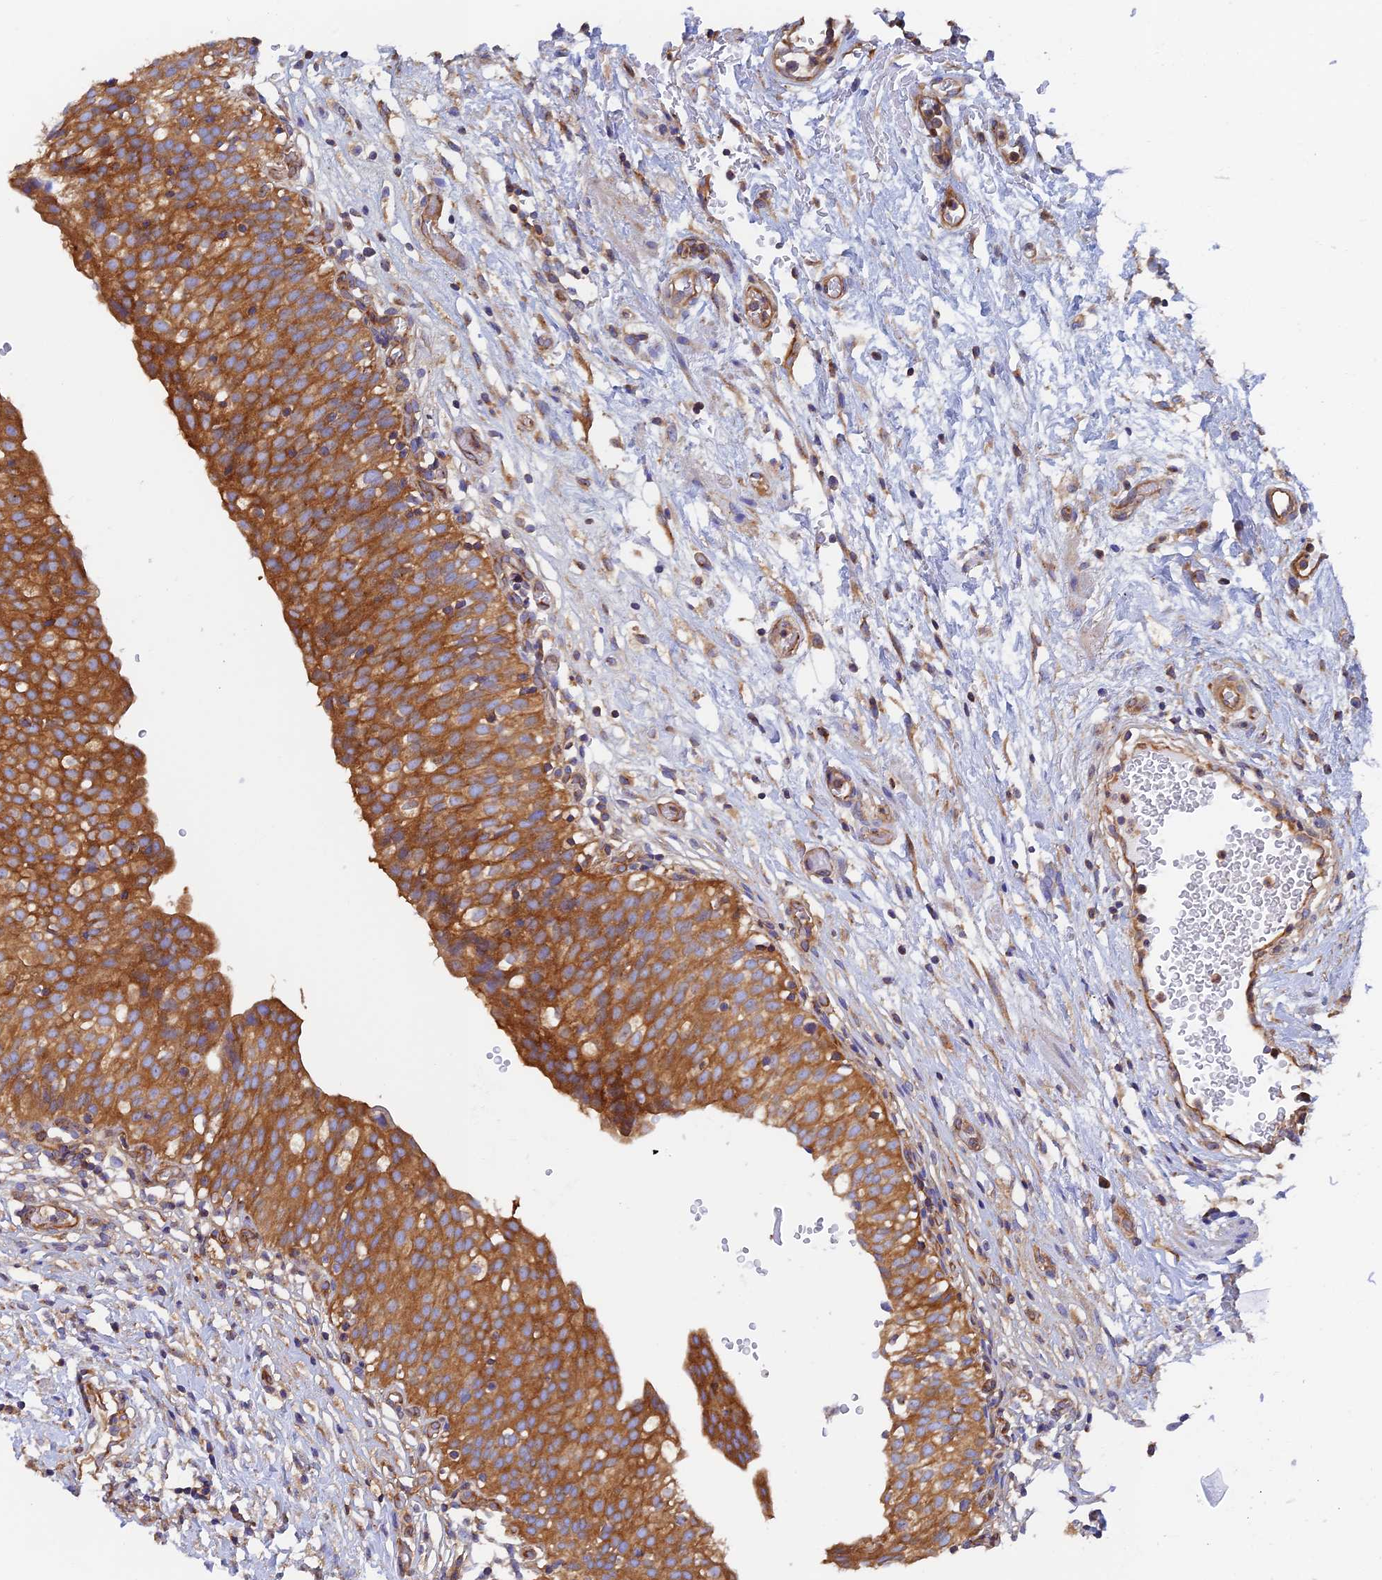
{"staining": {"intensity": "strong", "quantity": ">75%", "location": "cytoplasmic/membranous"}, "tissue": "urinary bladder", "cell_type": "Urothelial cells", "image_type": "normal", "snomed": [{"axis": "morphology", "description": "Normal tissue, NOS"}, {"axis": "topography", "description": "Urinary bladder"}], "caption": "Immunohistochemistry (IHC) histopathology image of unremarkable human urinary bladder stained for a protein (brown), which displays high levels of strong cytoplasmic/membranous expression in approximately >75% of urothelial cells.", "gene": "DCTN2", "patient": {"sex": "male", "age": 55}}